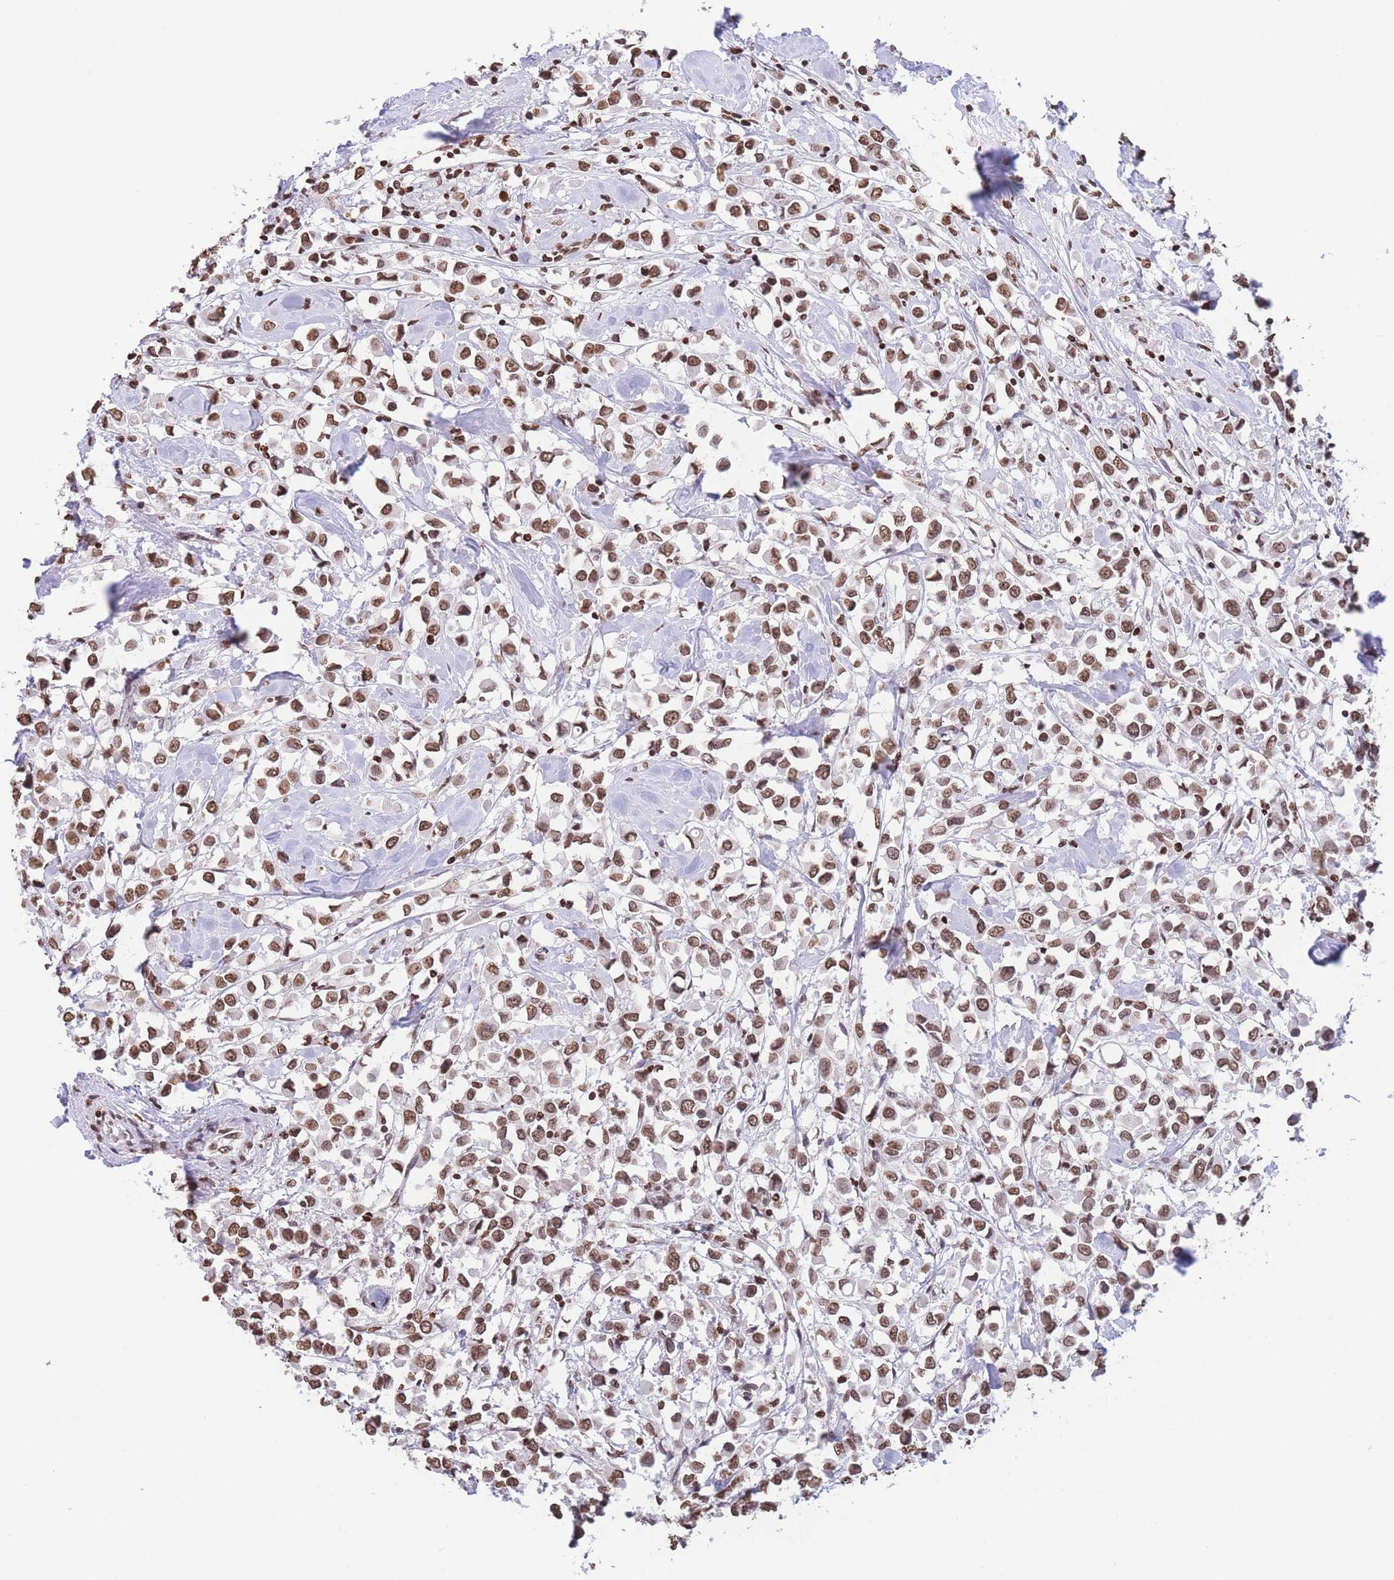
{"staining": {"intensity": "moderate", "quantity": ">75%", "location": "nuclear"}, "tissue": "breast cancer", "cell_type": "Tumor cells", "image_type": "cancer", "snomed": [{"axis": "morphology", "description": "Duct carcinoma"}, {"axis": "topography", "description": "Breast"}], "caption": "This micrograph exhibits breast invasive ductal carcinoma stained with immunohistochemistry to label a protein in brown. The nuclear of tumor cells show moderate positivity for the protein. Nuclei are counter-stained blue.", "gene": "H2BC11", "patient": {"sex": "female", "age": 61}}